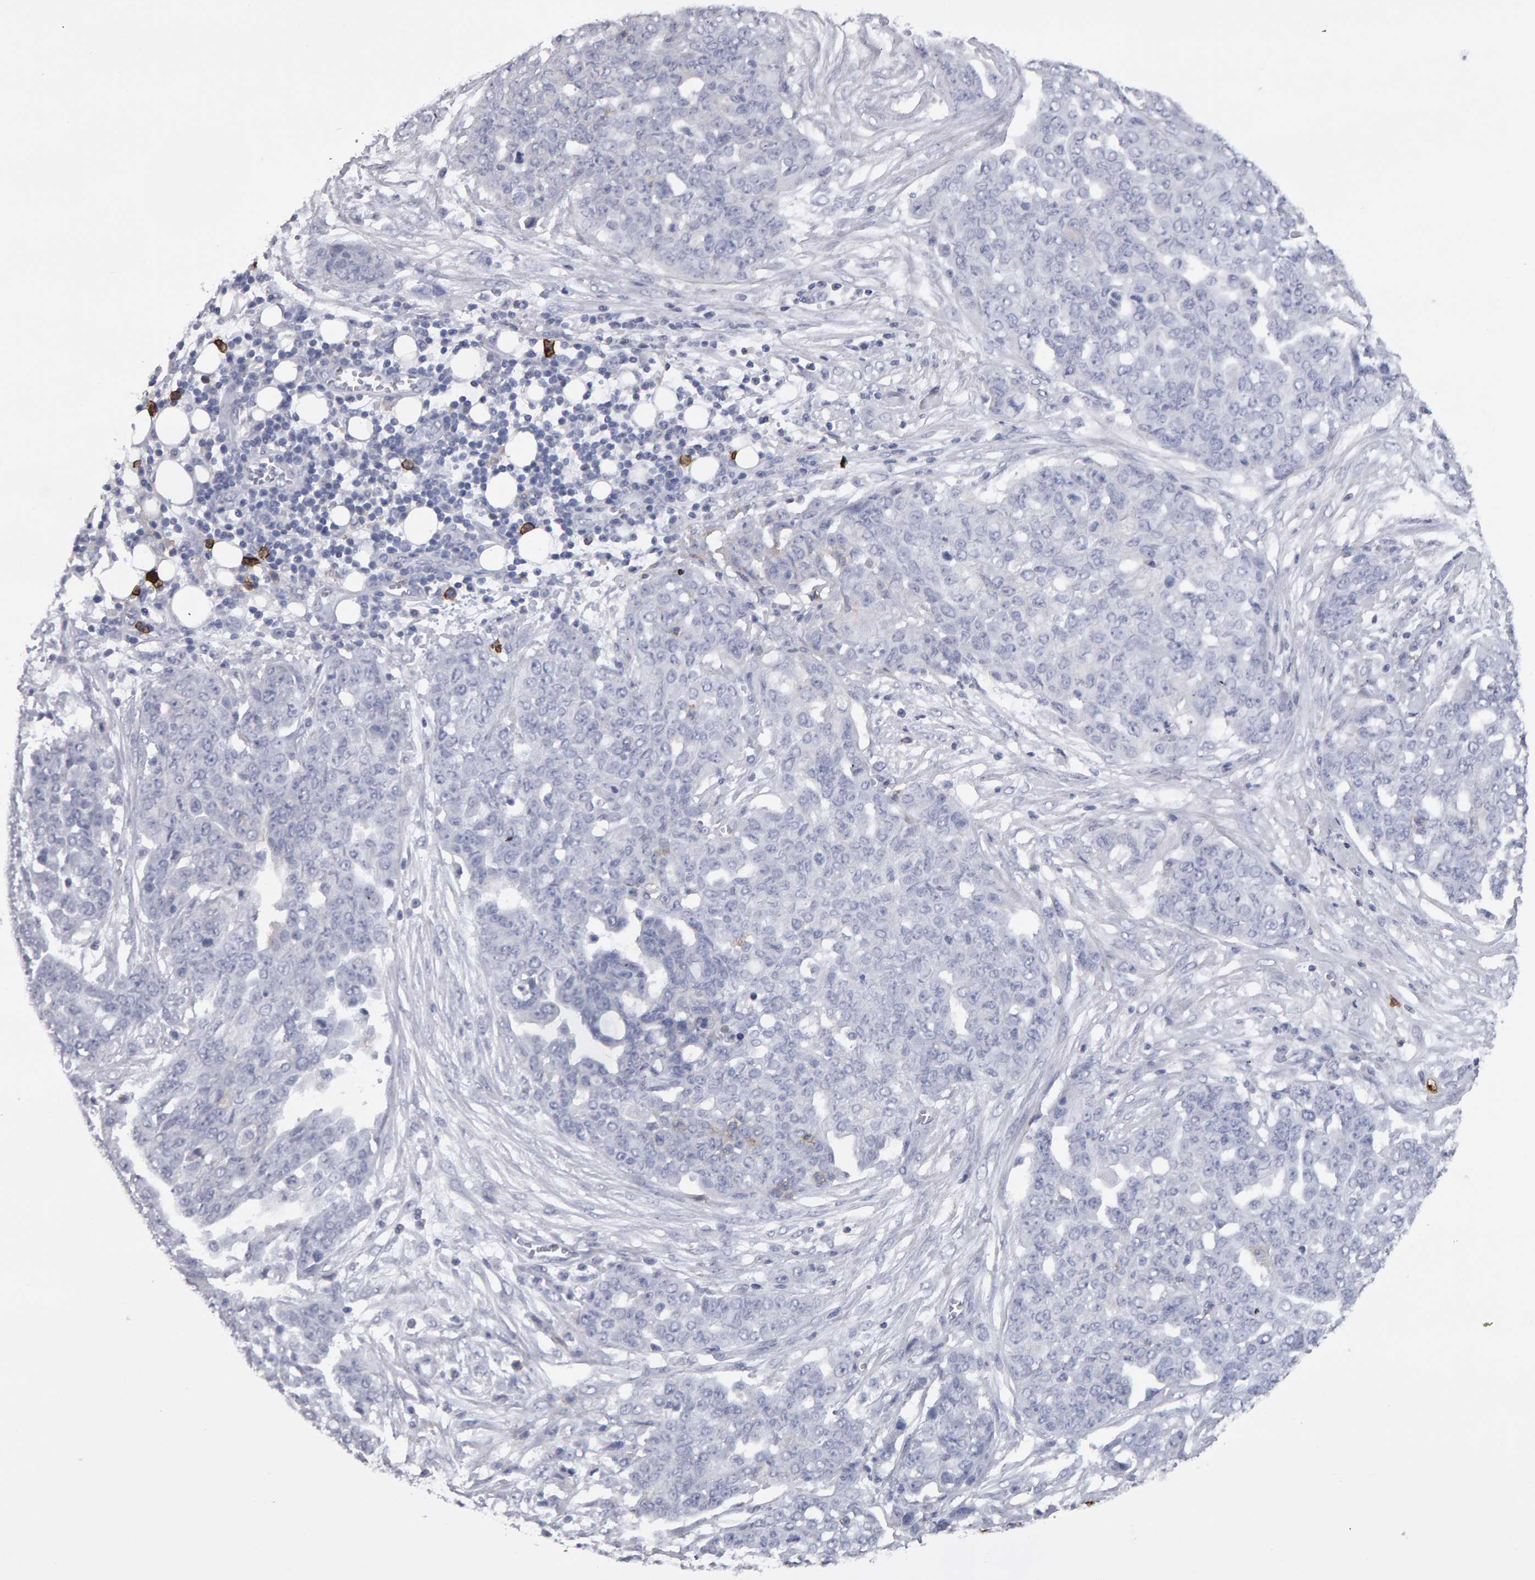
{"staining": {"intensity": "negative", "quantity": "none", "location": "none"}, "tissue": "ovarian cancer", "cell_type": "Tumor cells", "image_type": "cancer", "snomed": [{"axis": "morphology", "description": "Cystadenocarcinoma, serous, NOS"}, {"axis": "topography", "description": "Soft tissue"}, {"axis": "topography", "description": "Ovary"}], "caption": "Immunohistochemistry (IHC) histopathology image of neoplastic tissue: human serous cystadenocarcinoma (ovarian) stained with DAB (3,3'-diaminobenzidine) reveals no significant protein expression in tumor cells.", "gene": "CD38", "patient": {"sex": "female", "age": 57}}